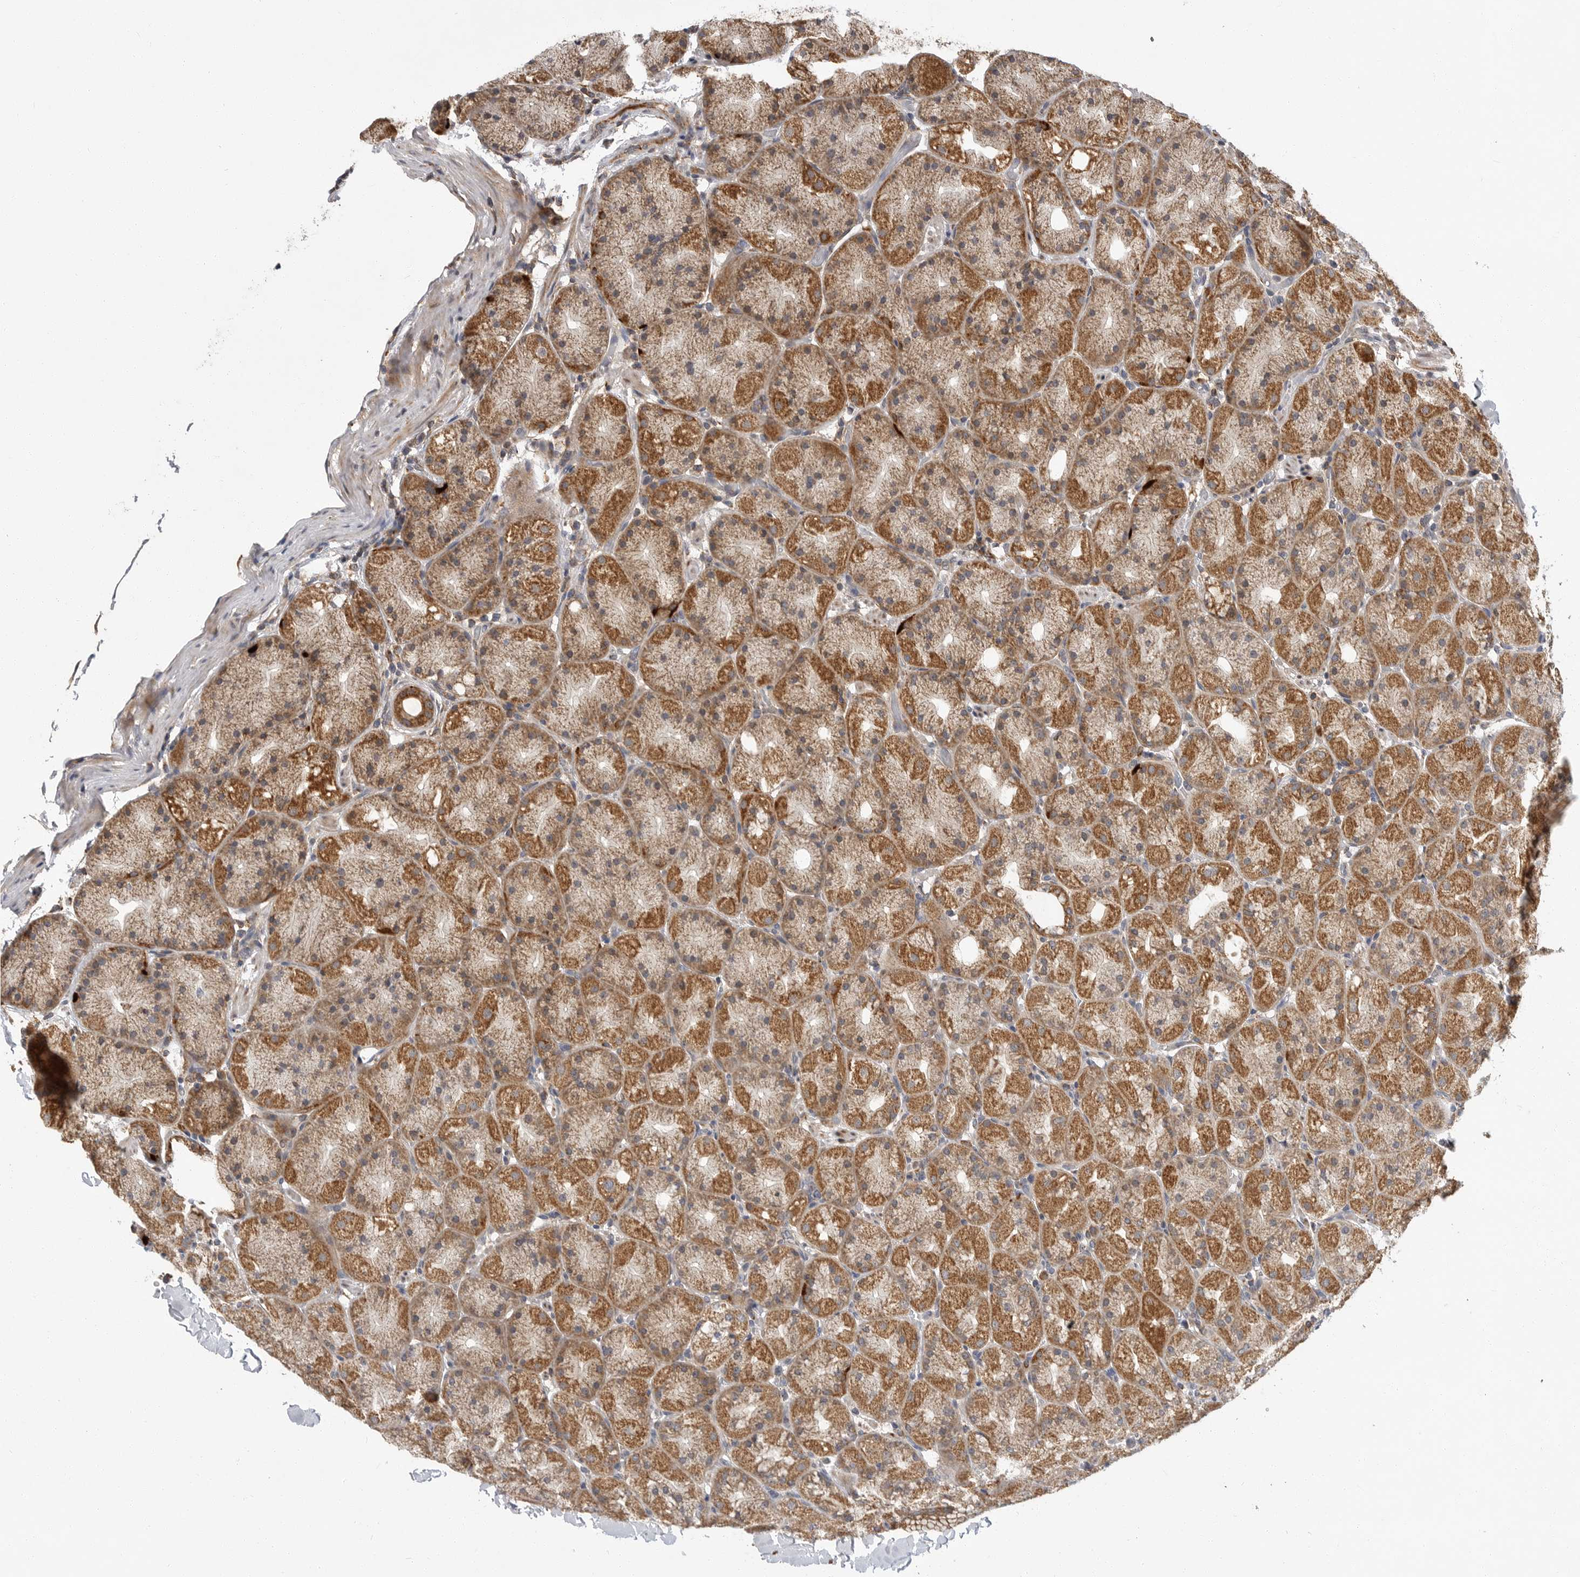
{"staining": {"intensity": "moderate", "quantity": ">75%", "location": "cytoplasmic/membranous"}, "tissue": "stomach", "cell_type": "Glandular cells", "image_type": "normal", "snomed": [{"axis": "morphology", "description": "Normal tissue, NOS"}, {"axis": "topography", "description": "Stomach, upper"}, {"axis": "topography", "description": "Stomach"}], "caption": "Protein expression analysis of benign stomach displays moderate cytoplasmic/membranous expression in about >75% of glandular cells. (Stains: DAB in brown, nuclei in blue, Microscopy: brightfield microscopy at high magnification).", "gene": "KYAT3", "patient": {"sex": "male", "age": 48}}